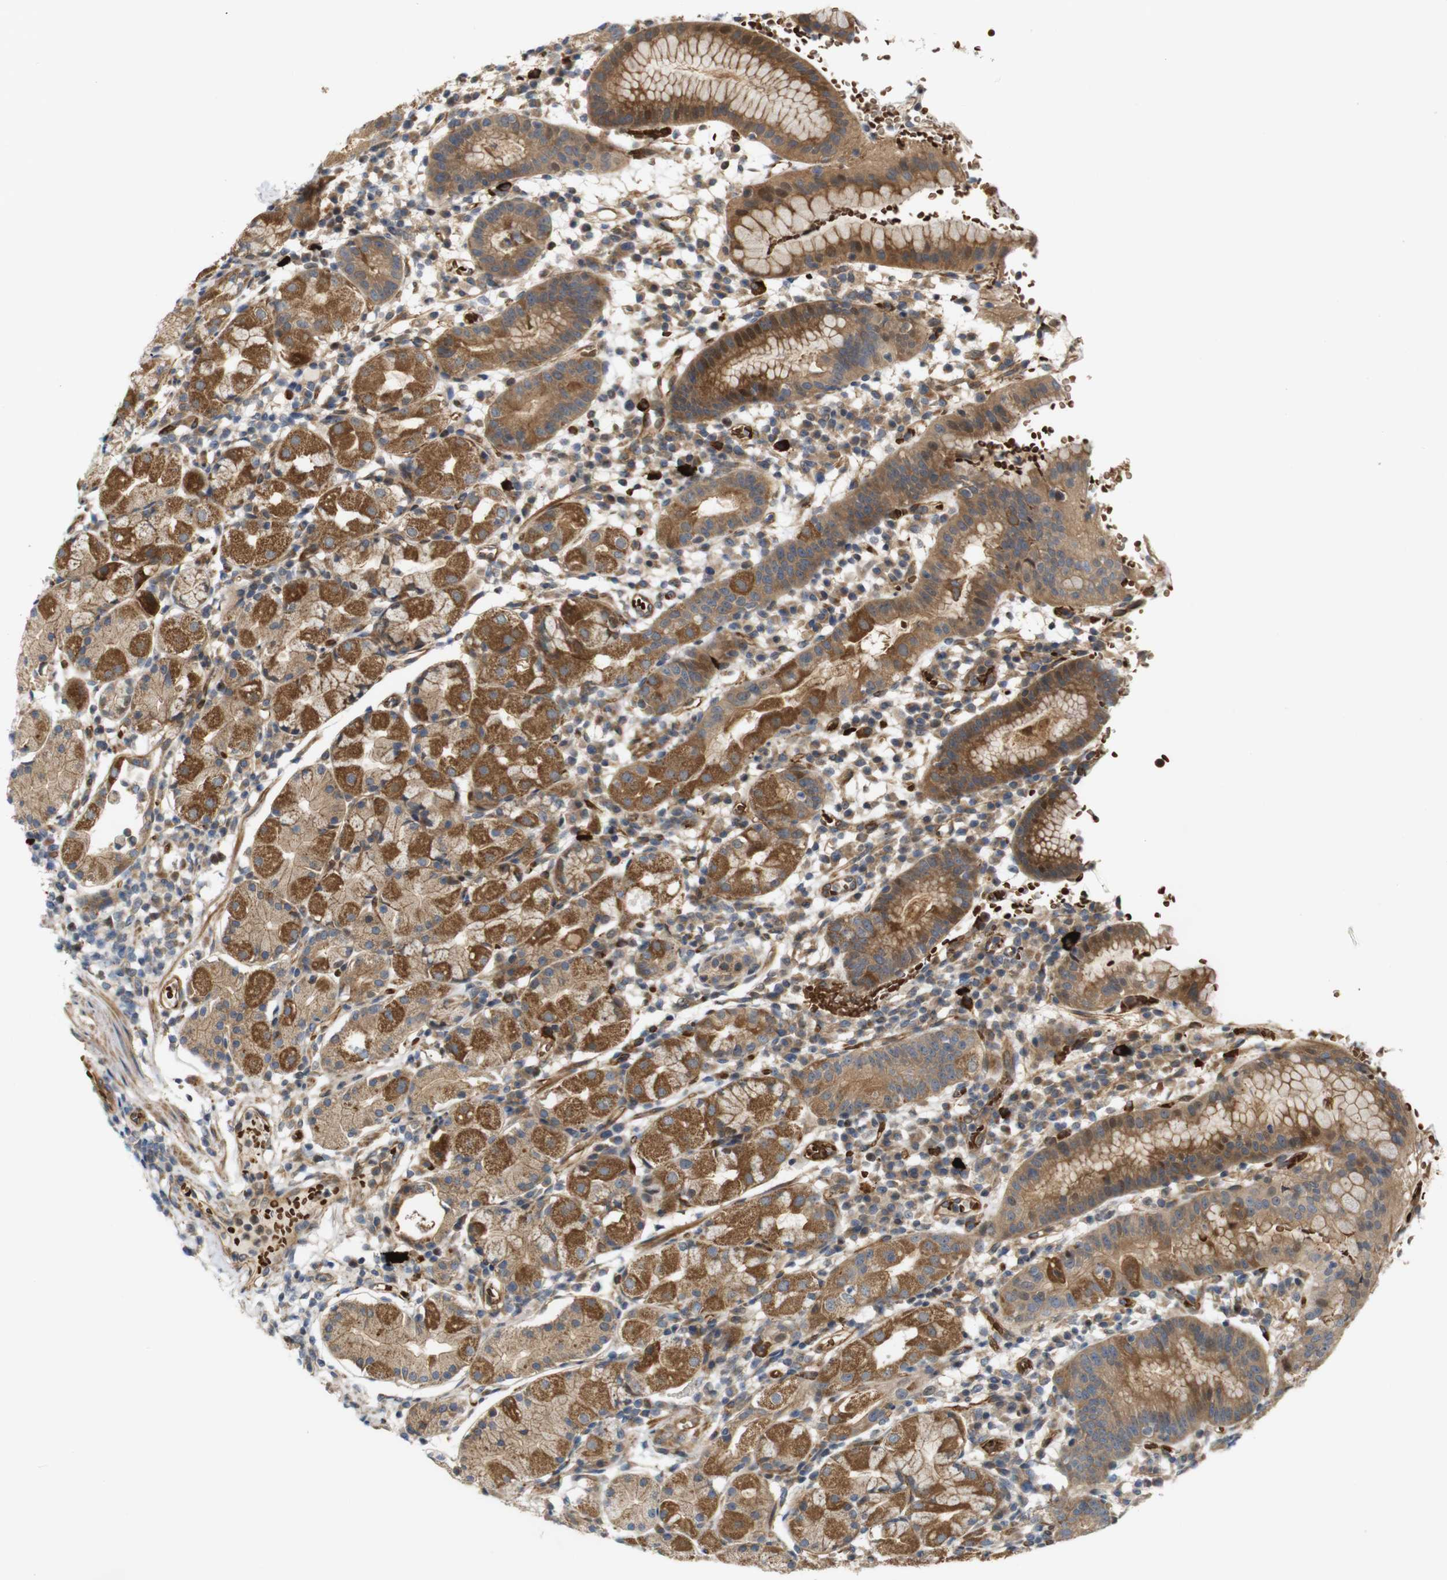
{"staining": {"intensity": "moderate", "quantity": ">75%", "location": "cytoplasmic/membranous"}, "tissue": "stomach", "cell_type": "Glandular cells", "image_type": "normal", "snomed": [{"axis": "morphology", "description": "Normal tissue, NOS"}, {"axis": "topography", "description": "Stomach"}, {"axis": "topography", "description": "Stomach, lower"}], "caption": "Immunohistochemical staining of unremarkable stomach exhibits moderate cytoplasmic/membranous protein positivity in approximately >75% of glandular cells.", "gene": "RPTOR", "patient": {"sex": "female", "age": 75}}